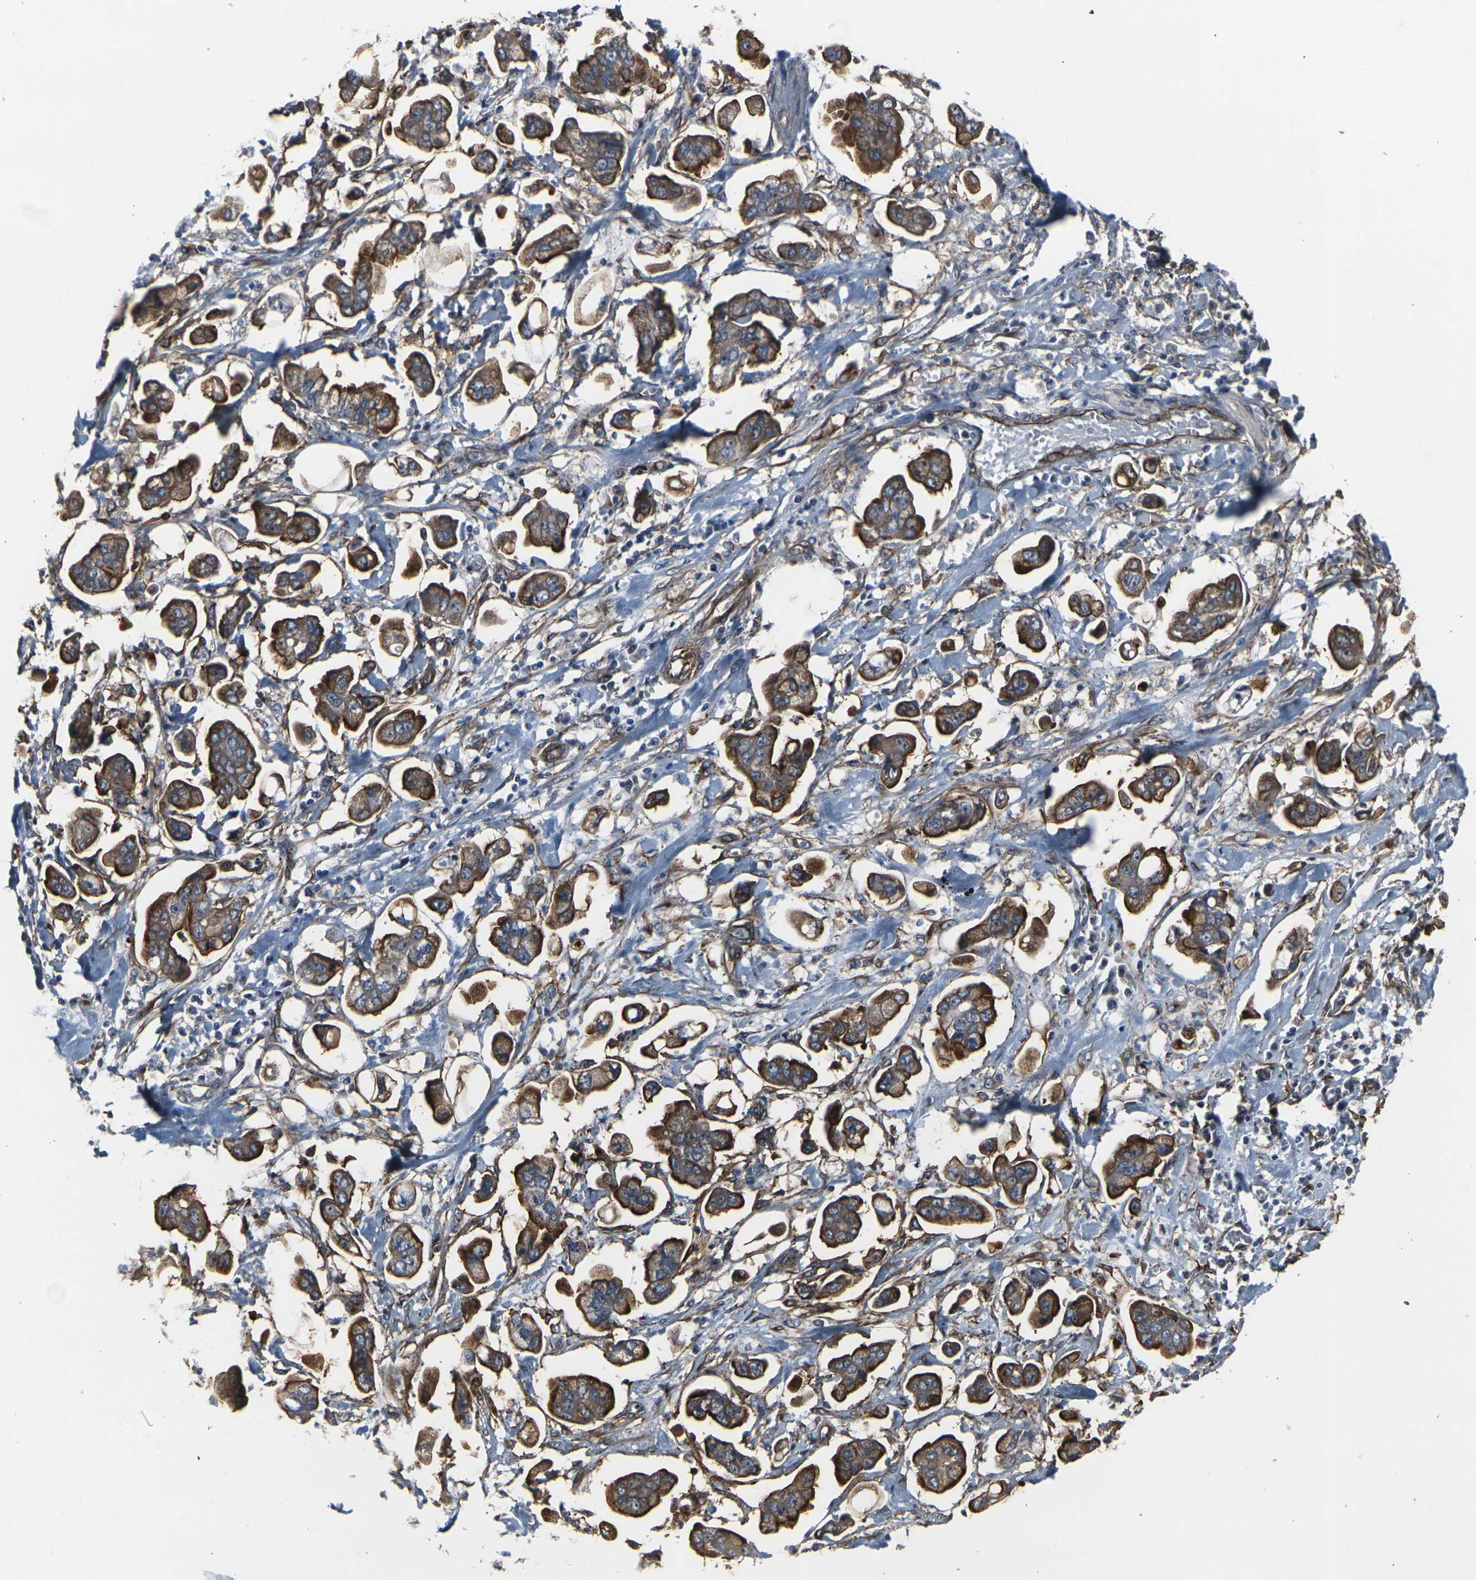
{"staining": {"intensity": "strong", "quantity": ">75%", "location": "cytoplasmic/membranous"}, "tissue": "stomach cancer", "cell_type": "Tumor cells", "image_type": "cancer", "snomed": [{"axis": "morphology", "description": "Adenocarcinoma, NOS"}, {"axis": "topography", "description": "Stomach"}], "caption": "Adenocarcinoma (stomach) stained with a protein marker exhibits strong staining in tumor cells.", "gene": "MYOF", "patient": {"sex": "male", "age": 62}}